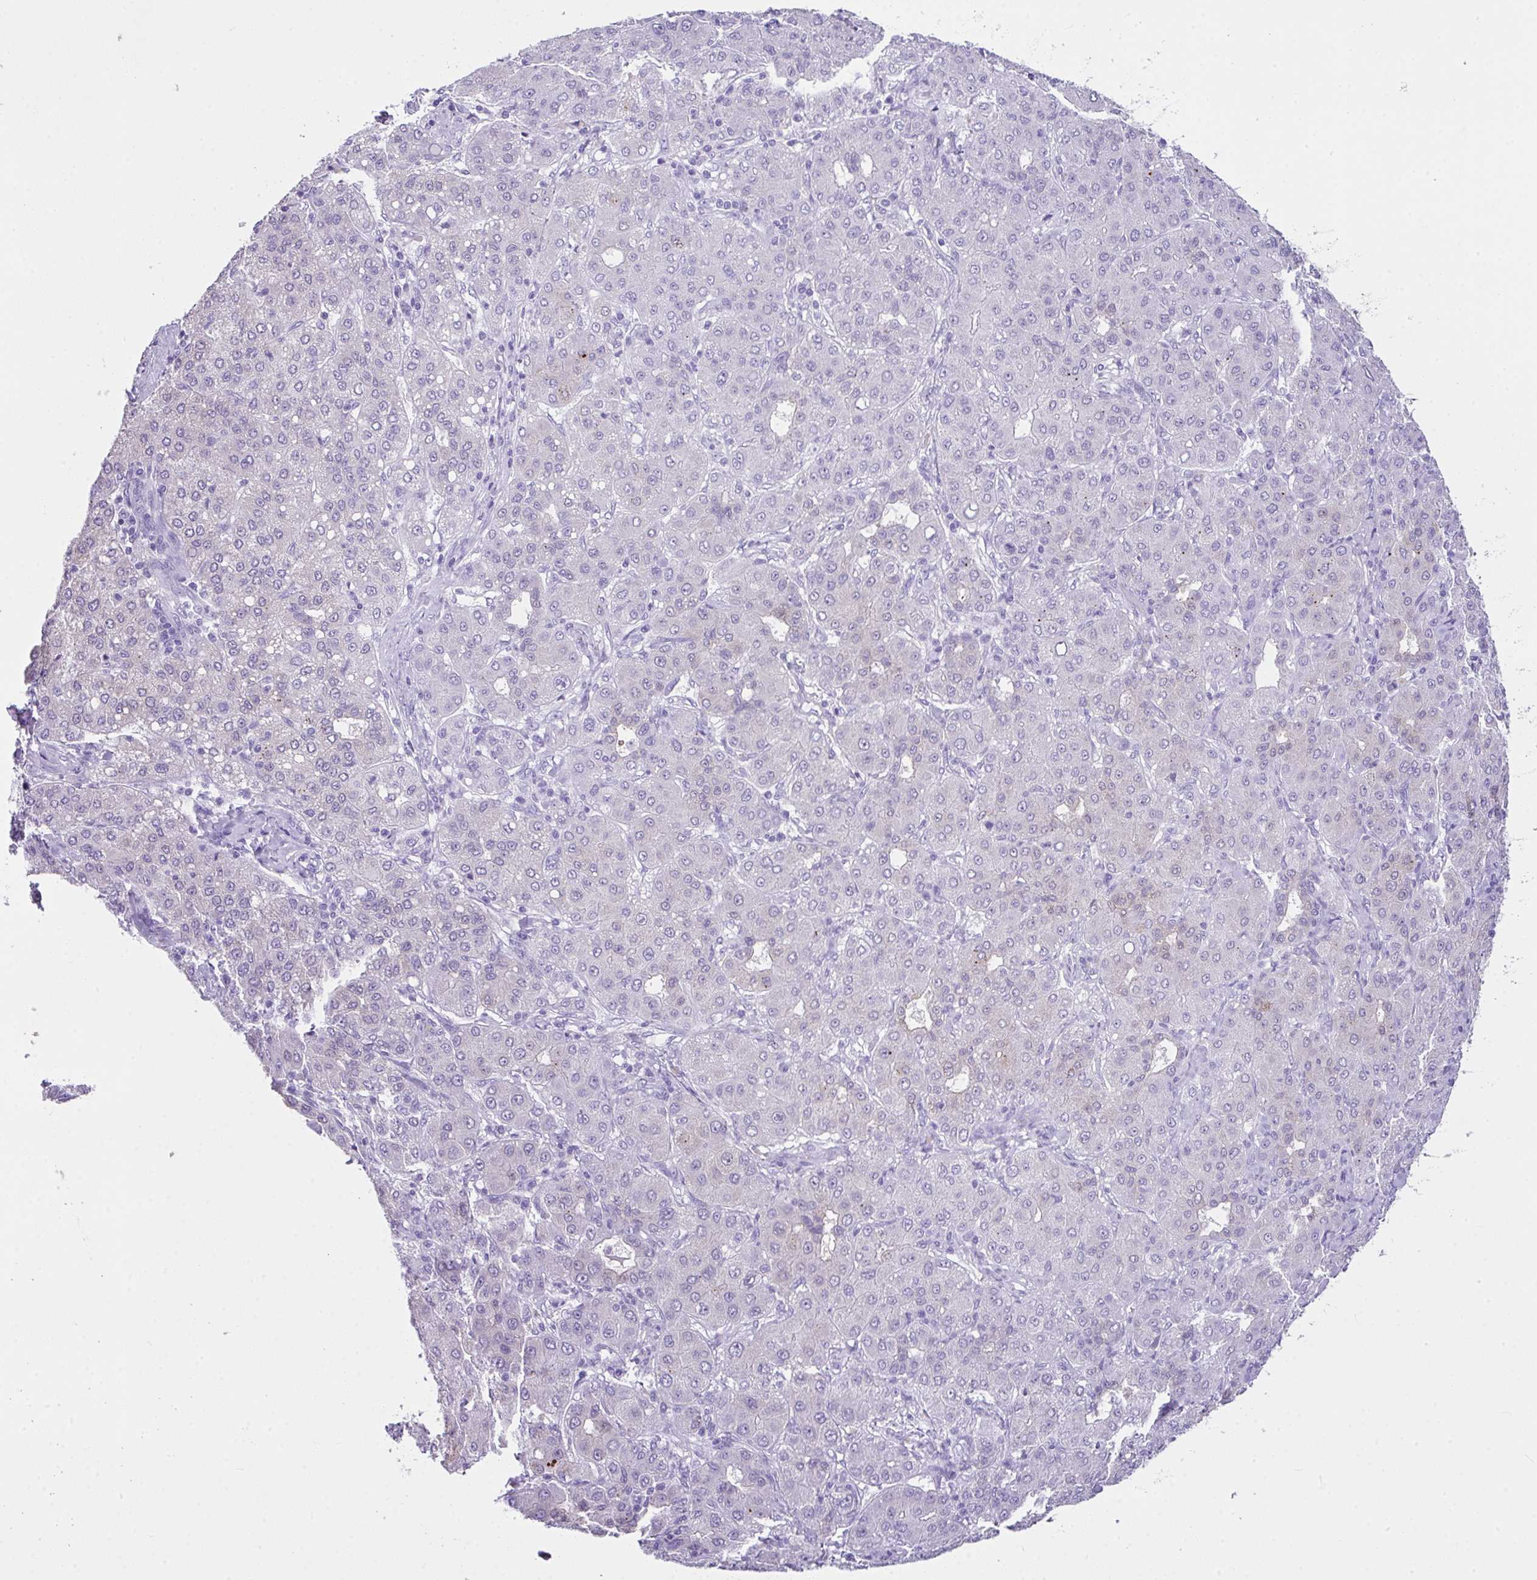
{"staining": {"intensity": "negative", "quantity": "none", "location": "none"}, "tissue": "liver cancer", "cell_type": "Tumor cells", "image_type": "cancer", "snomed": [{"axis": "morphology", "description": "Carcinoma, Hepatocellular, NOS"}, {"axis": "topography", "description": "Liver"}], "caption": "There is no significant staining in tumor cells of hepatocellular carcinoma (liver).", "gene": "LGALS4", "patient": {"sex": "male", "age": 65}}